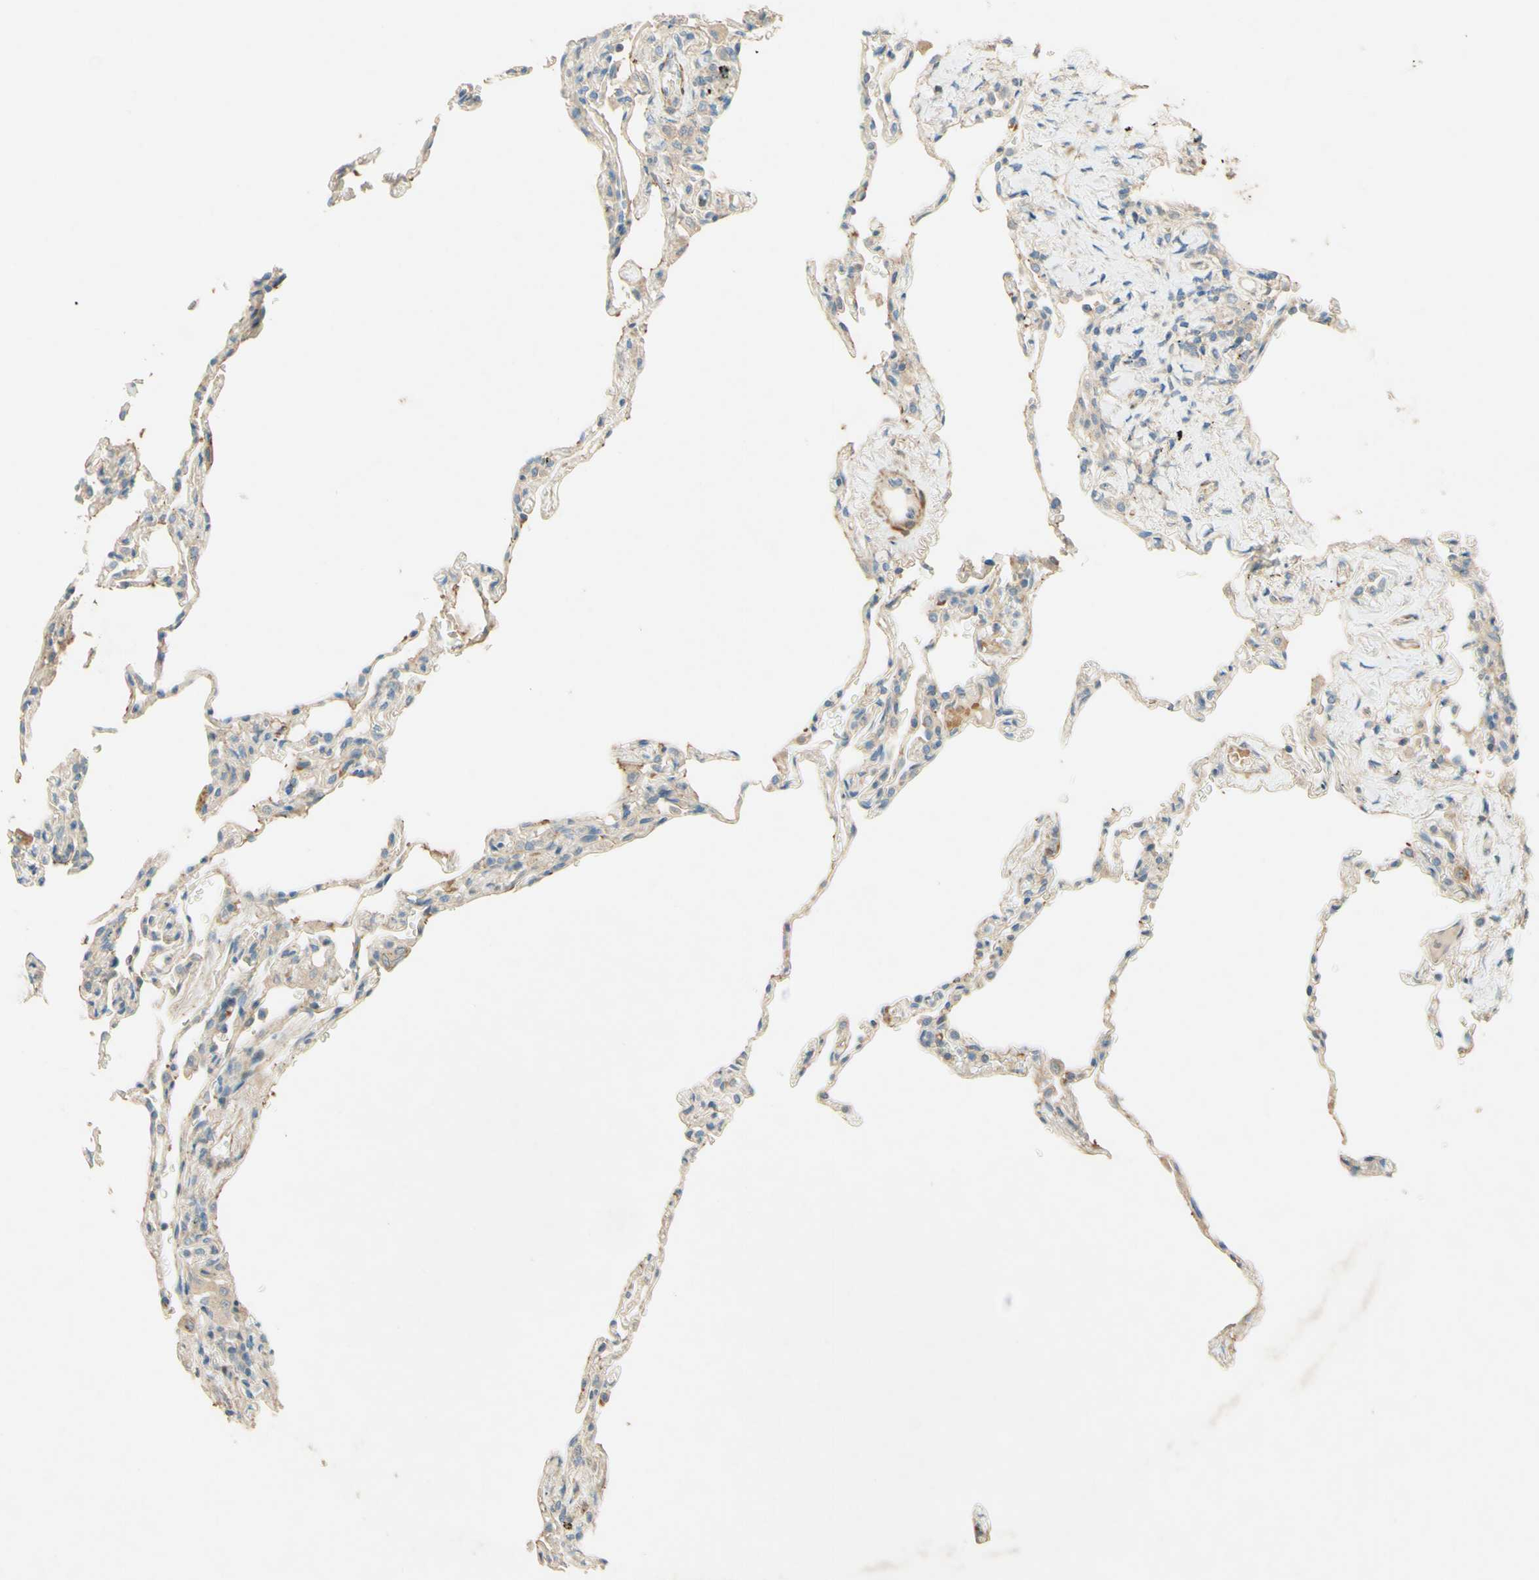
{"staining": {"intensity": "weak", "quantity": "25%-75%", "location": "cytoplasmic/membranous"}, "tissue": "lung", "cell_type": "Alveolar cells", "image_type": "normal", "snomed": [{"axis": "morphology", "description": "Normal tissue, NOS"}, {"axis": "topography", "description": "Lung"}], "caption": "Approximately 25%-75% of alveolar cells in unremarkable human lung display weak cytoplasmic/membranous protein expression as visualized by brown immunohistochemical staining.", "gene": "ADAM17", "patient": {"sex": "male", "age": 59}}